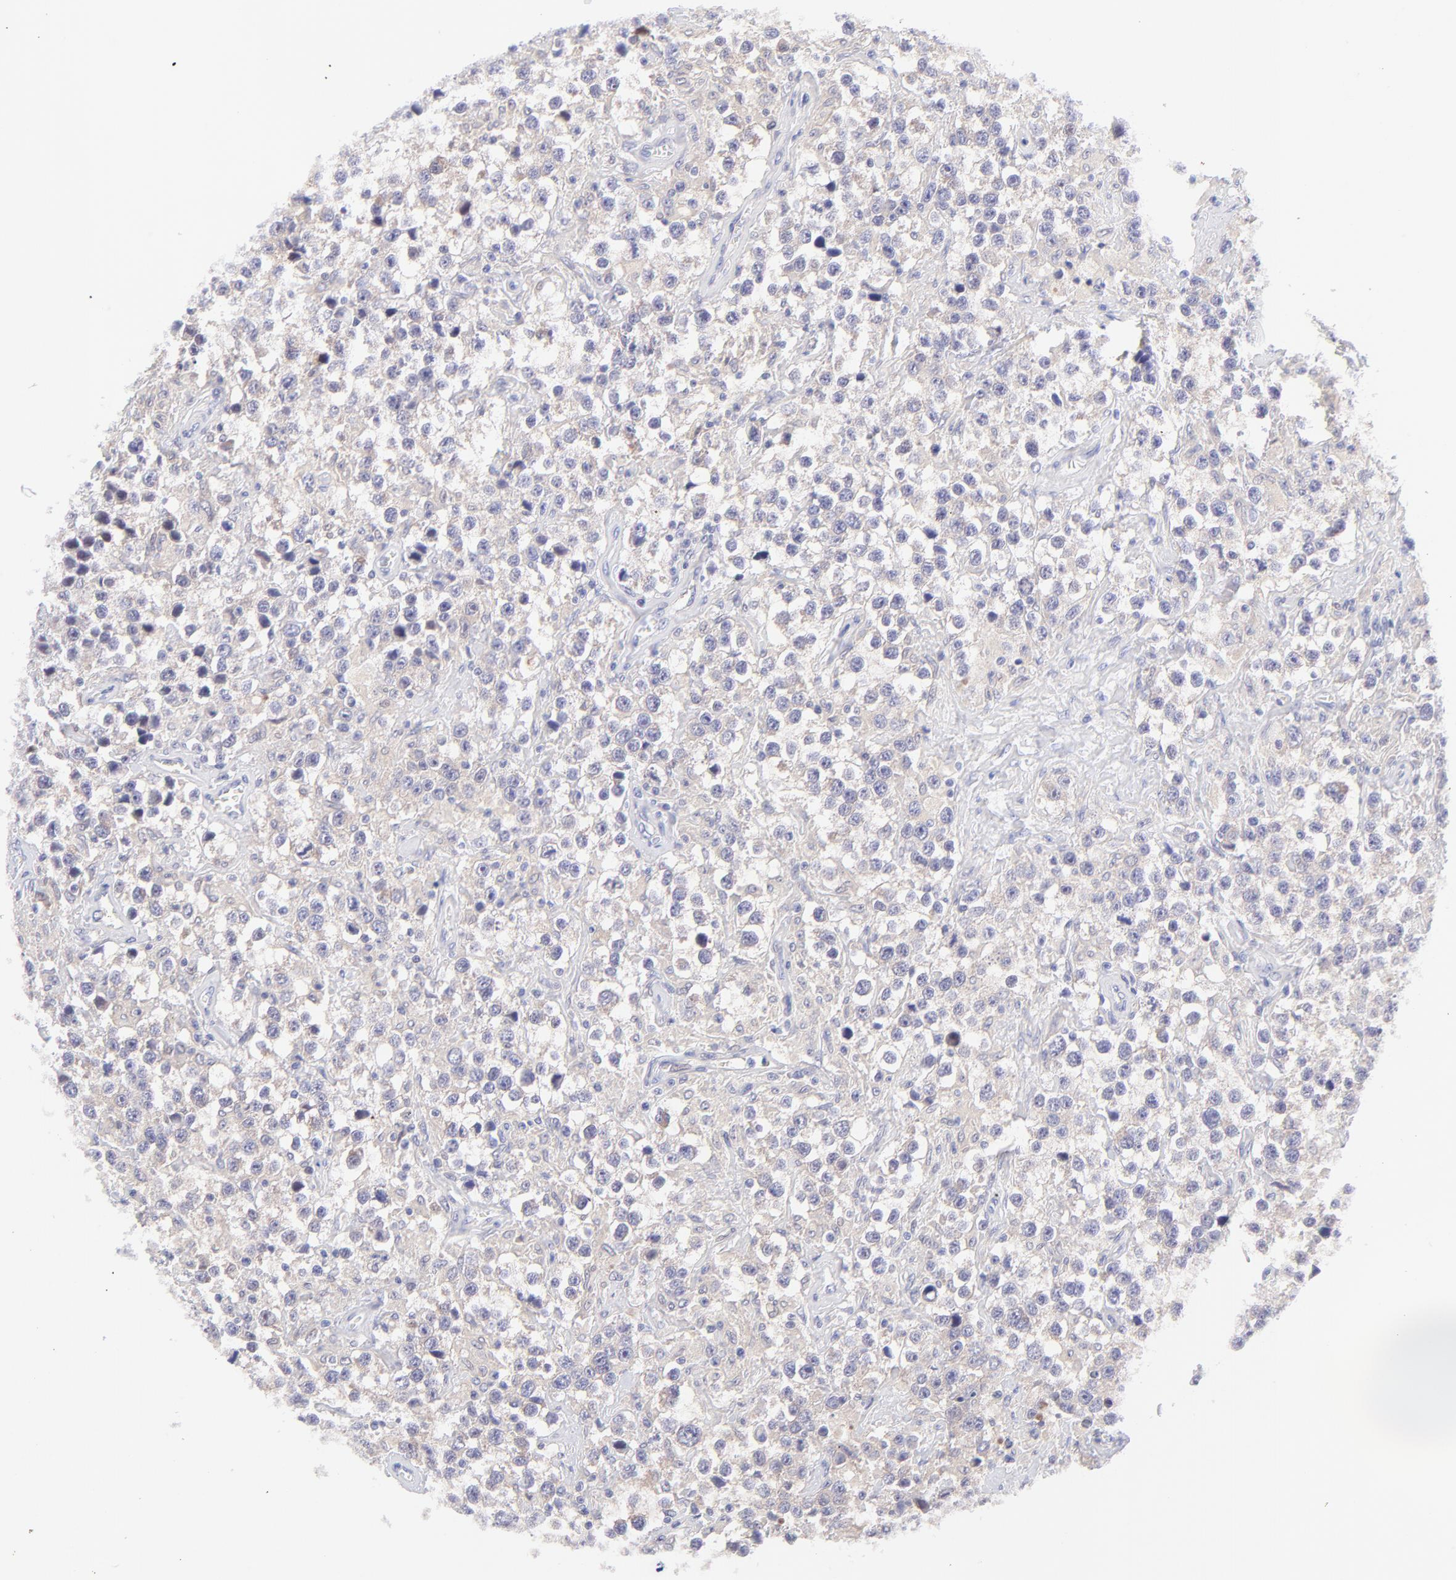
{"staining": {"intensity": "negative", "quantity": "none", "location": "none"}, "tissue": "testis cancer", "cell_type": "Tumor cells", "image_type": "cancer", "snomed": [{"axis": "morphology", "description": "Seminoma, NOS"}, {"axis": "topography", "description": "Testis"}], "caption": "A high-resolution image shows immunohistochemistry staining of testis cancer (seminoma), which shows no significant positivity in tumor cells.", "gene": "PBDC1", "patient": {"sex": "male", "age": 43}}